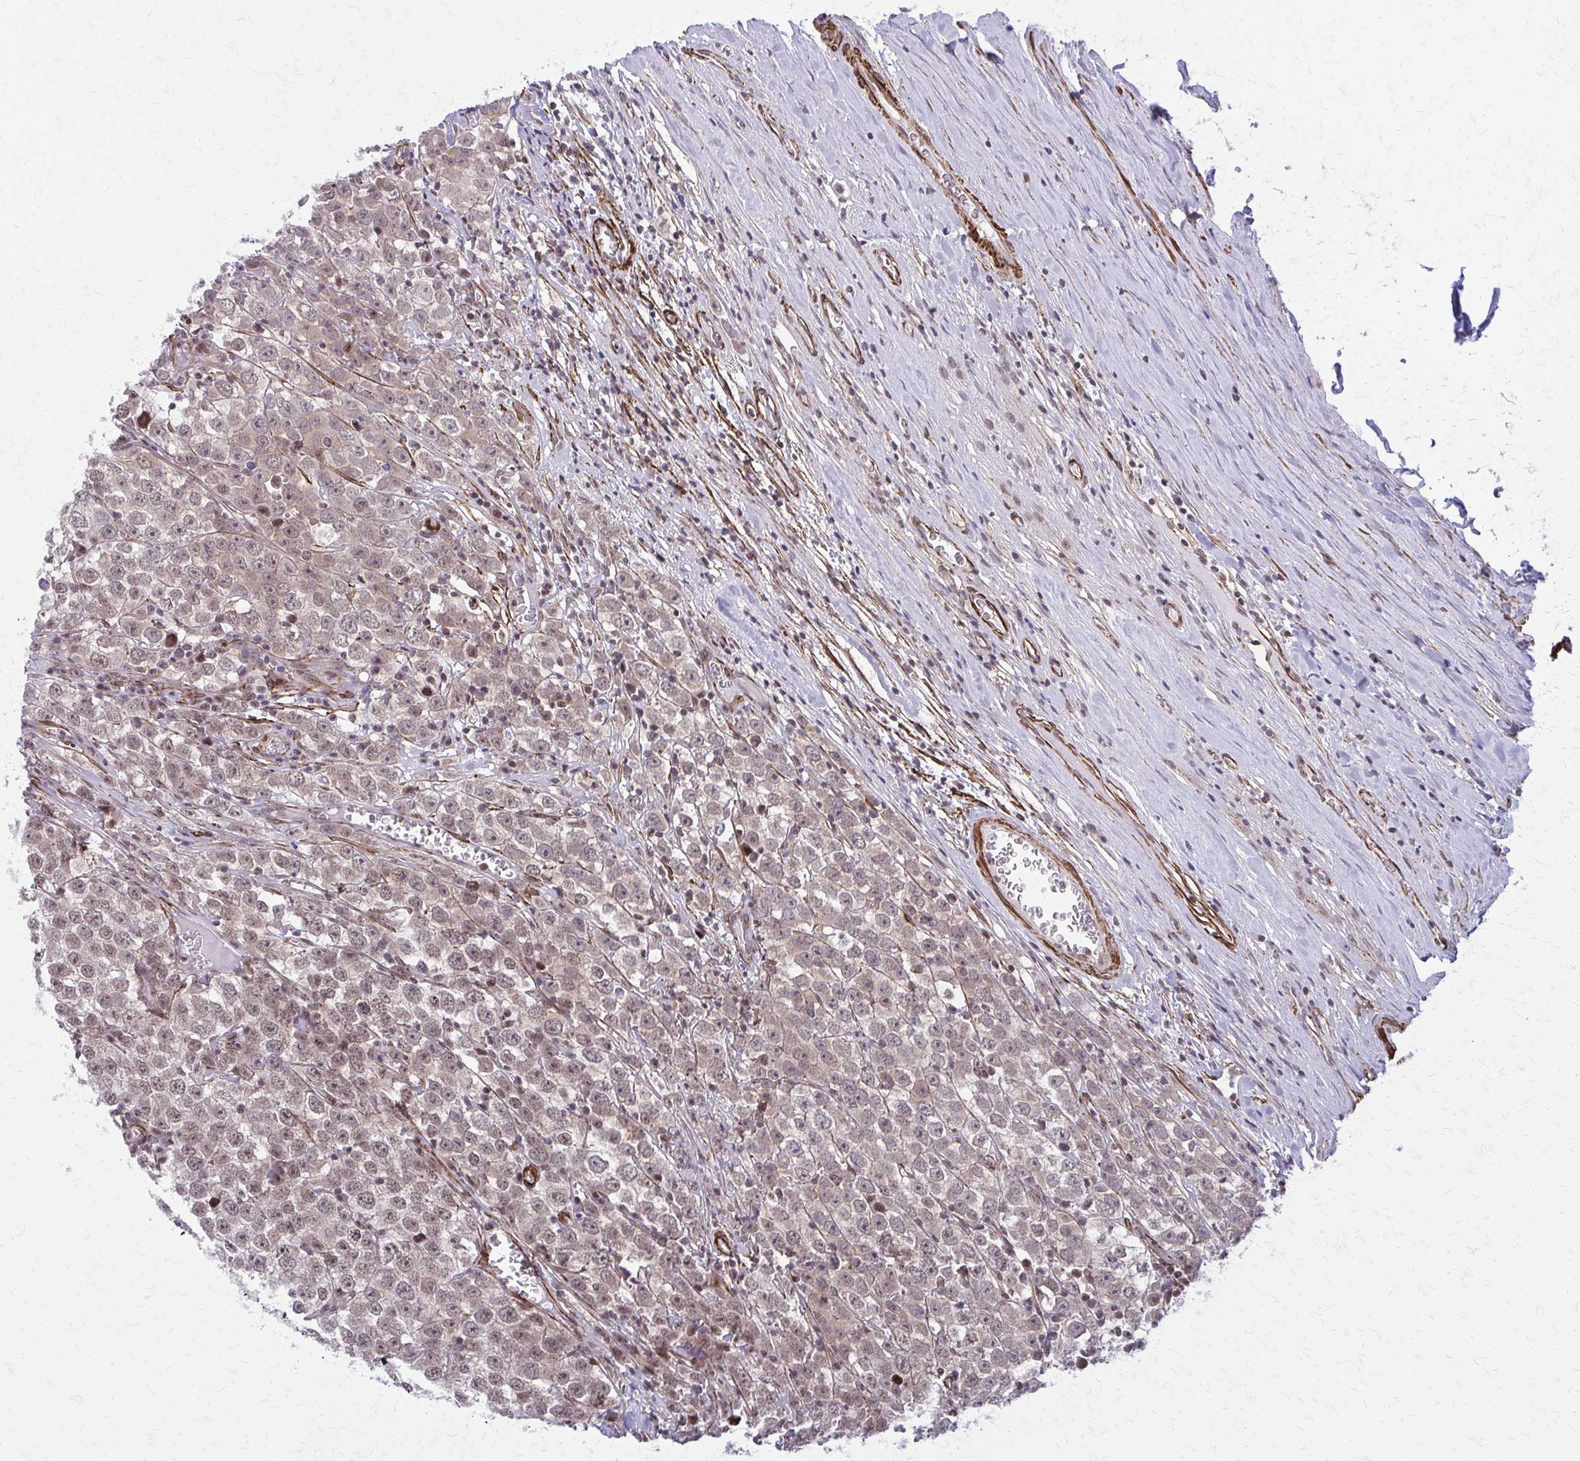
{"staining": {"intensity": "strong", "quantity": "25%-75%", "location": "nuclear"}, "tissue": "testis cancer", "cell_type": "Tumor cells", "image_type": "cancer", "snomed": [{"axis": "morphology", "description": "Seminoma, NOS"}, {"axis": "morphology", "description": "Carcinoma, Embryonal, NOS"}, {"axis": "topography", "description": "Testis"}], "caption": "Testis seminoma tissue demonstrates strong nuclear staining in about 25%-75% of tumor cells", "gene": "NRBF2", "patient": {"sex": "male", "age": 52}}